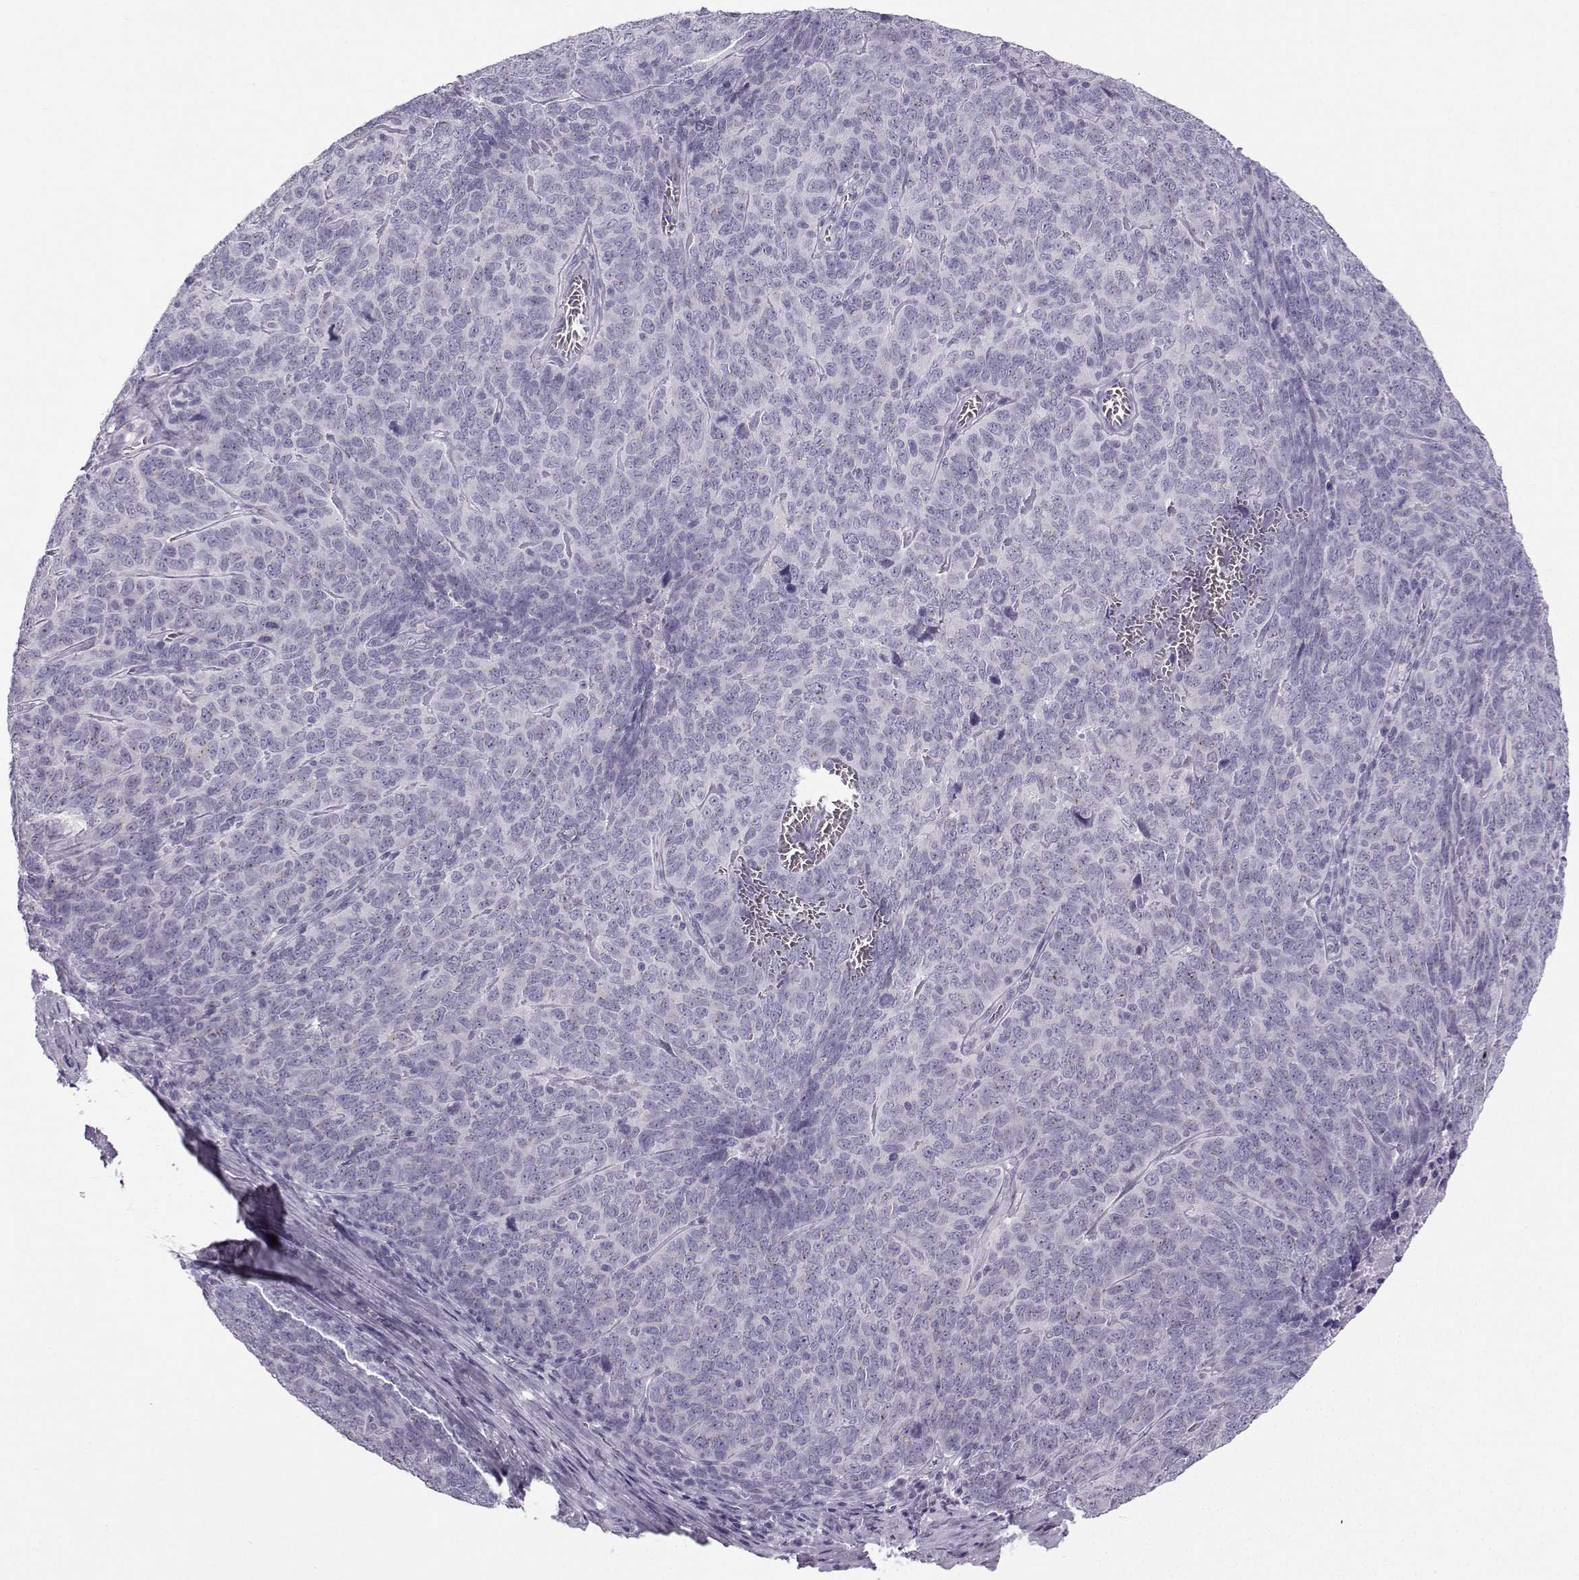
{"staining": {"intensity": "negative", "quantity": "none", "location": "none"}, "tissue": "skin cancer", "cell_type": "Tumor cells", "image_type": "cancer", "snomed": [{"axis": "morphology", "description": "Squamous cell carcinoma, NOS"}, {"axis": "topography", "description": "Skin"}, {"axis": "topography", "description": "Anal"}], "caption": "High power microscopy photomicrograph of an immunohistochemistry (IHC) image of skin squamous cell carcinoma, revealing no significant expression in tumor cells.", "gene": "ZBTB8B", "patient": {"sex": "female", "age": 51}}